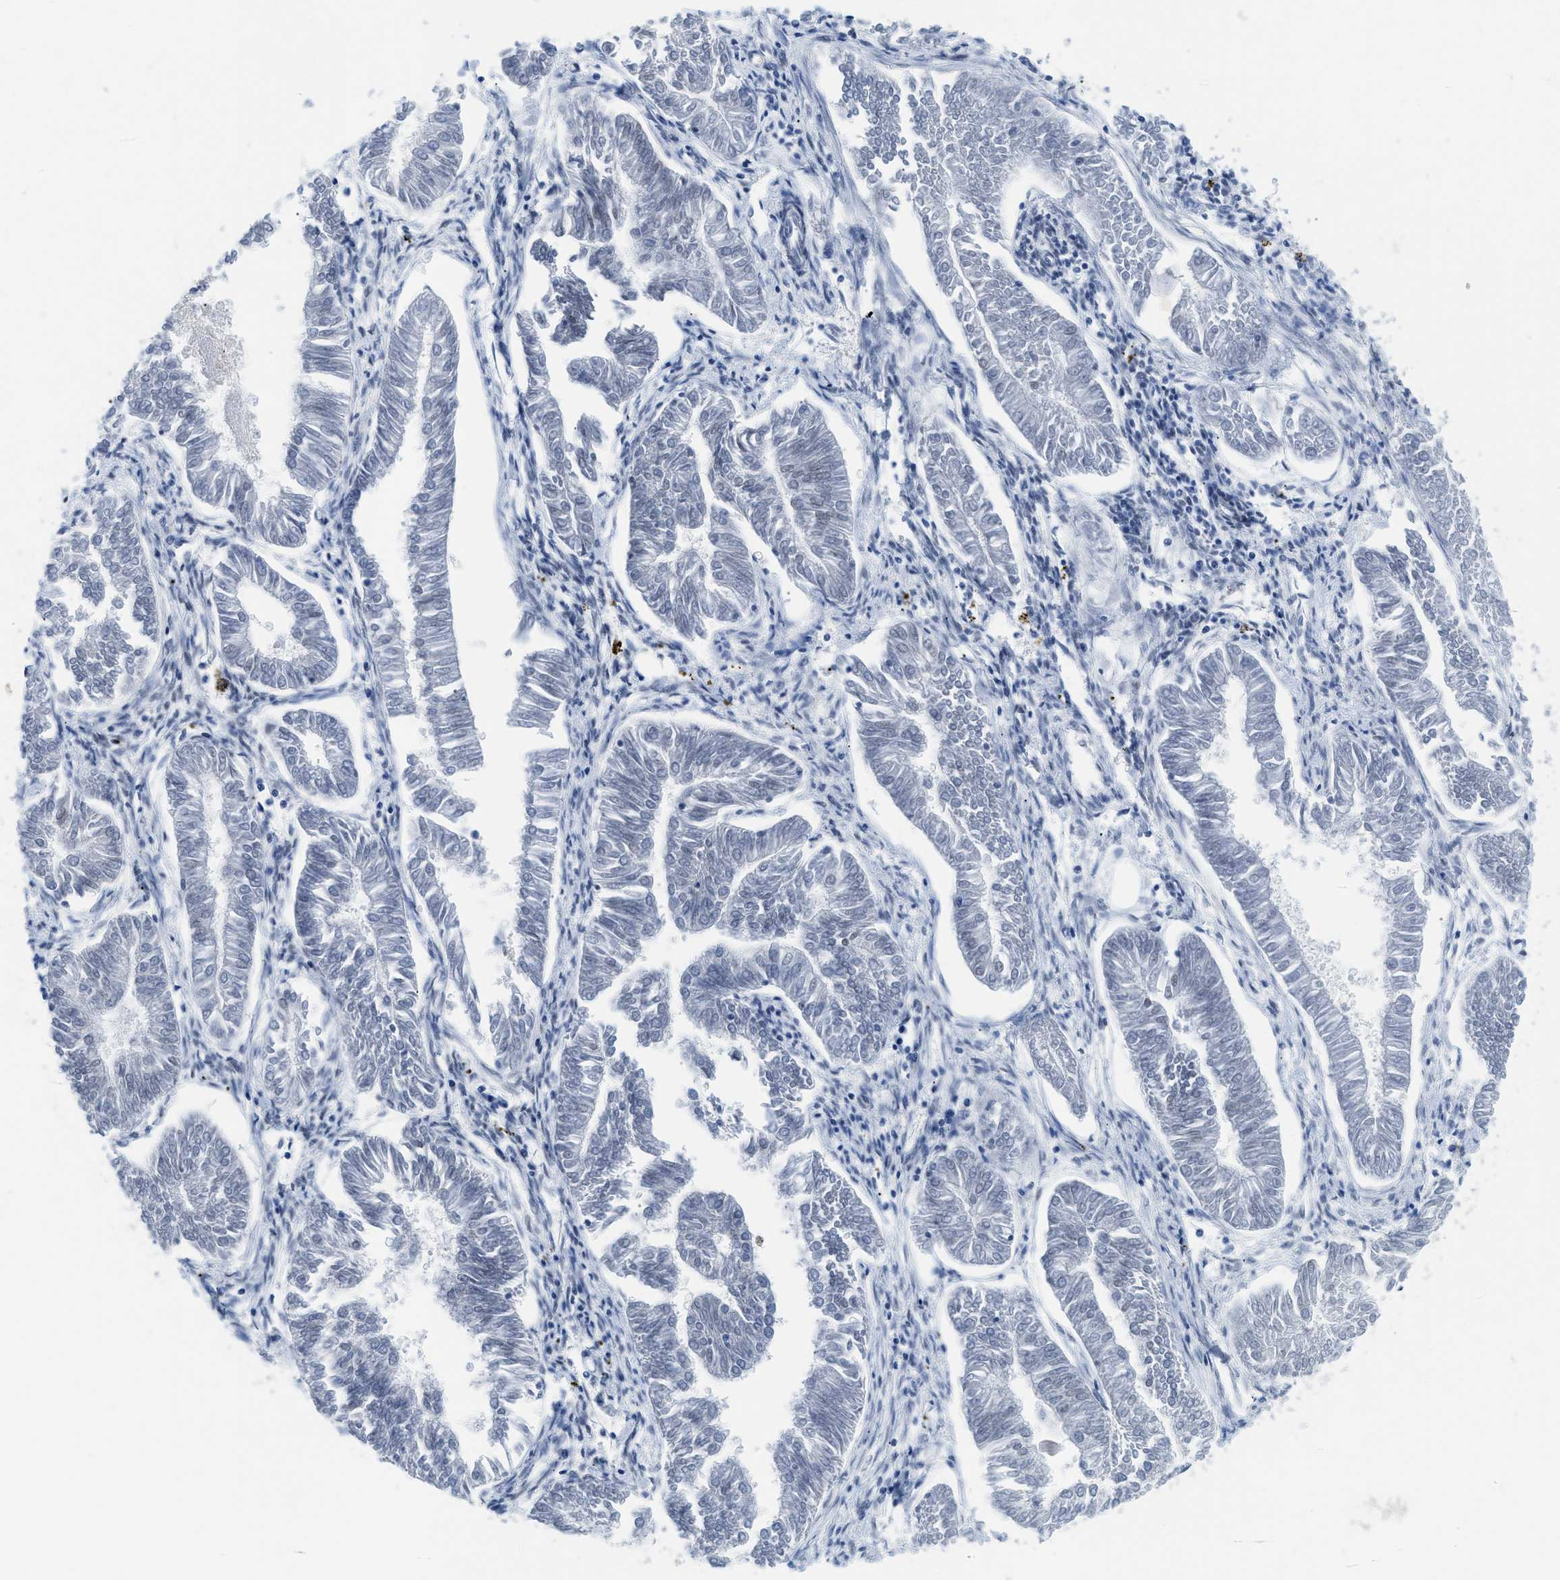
{"staining": {"intensity": "negative", "quantity": "none", "location": "none"}, "tissue": "endometrial cancer", "cell_type": "Tumor cells", "image_type": "cancer", "snomed": [{"axis": "morphology", "description": "Adenocarcinoma, NOS"}, {"axis": "topography", "description": "Endometrium"}], "caption": "Immunohistochemistry (IHC) image of neoplastic tissue: human endometrial adenocarcinoma stained with DAB (3,3'-diaminobenzidine) reveals no significant protein expression in tumor cells.", "gene": "MBL2", "patient": {"sex": "female", "age": 53}}